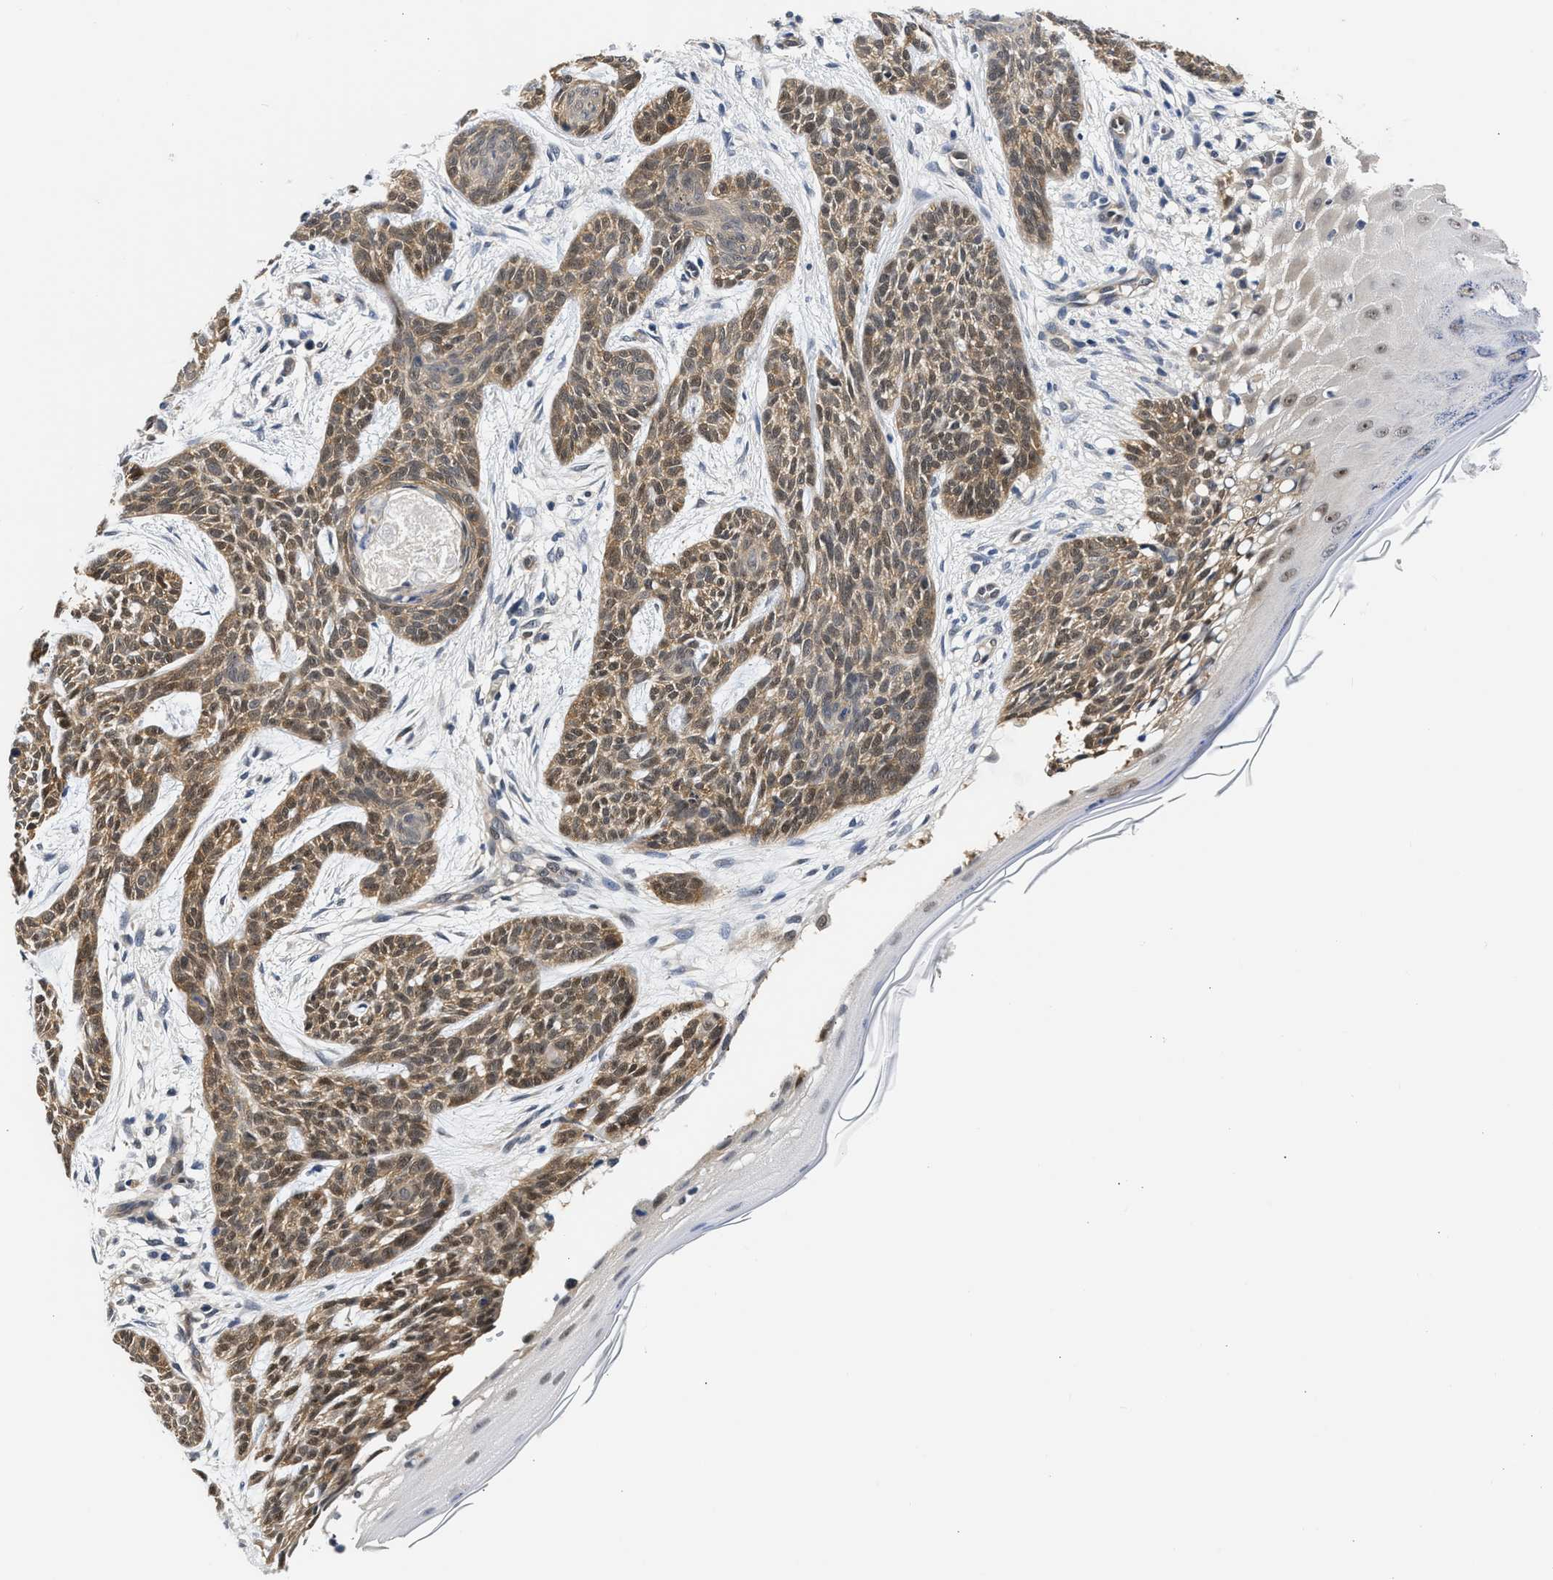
{"staining": {"intensity": "moderate", "quantity": ">75%", "location": "cytoplasmic/membranous,nuclear"}, "tissue": "skin cancer", "cell_type": "Tumor cells", "image_type": "cancer", "snomed": [{"axis": "morphology", "description": "Basal cell carcinoma"}, {"axis": "topography", "description": "Skin"}], "caption": "Tumor cells show medium levels of moderate cytoplasmic/membranous and nuclear staining in about >75% of cells in basal cell carcinoma (skin). (IHC, brightfield microscopy, high magnification).", "gene": "XPO5", "patient": {"sex": "female", "age": 59}}